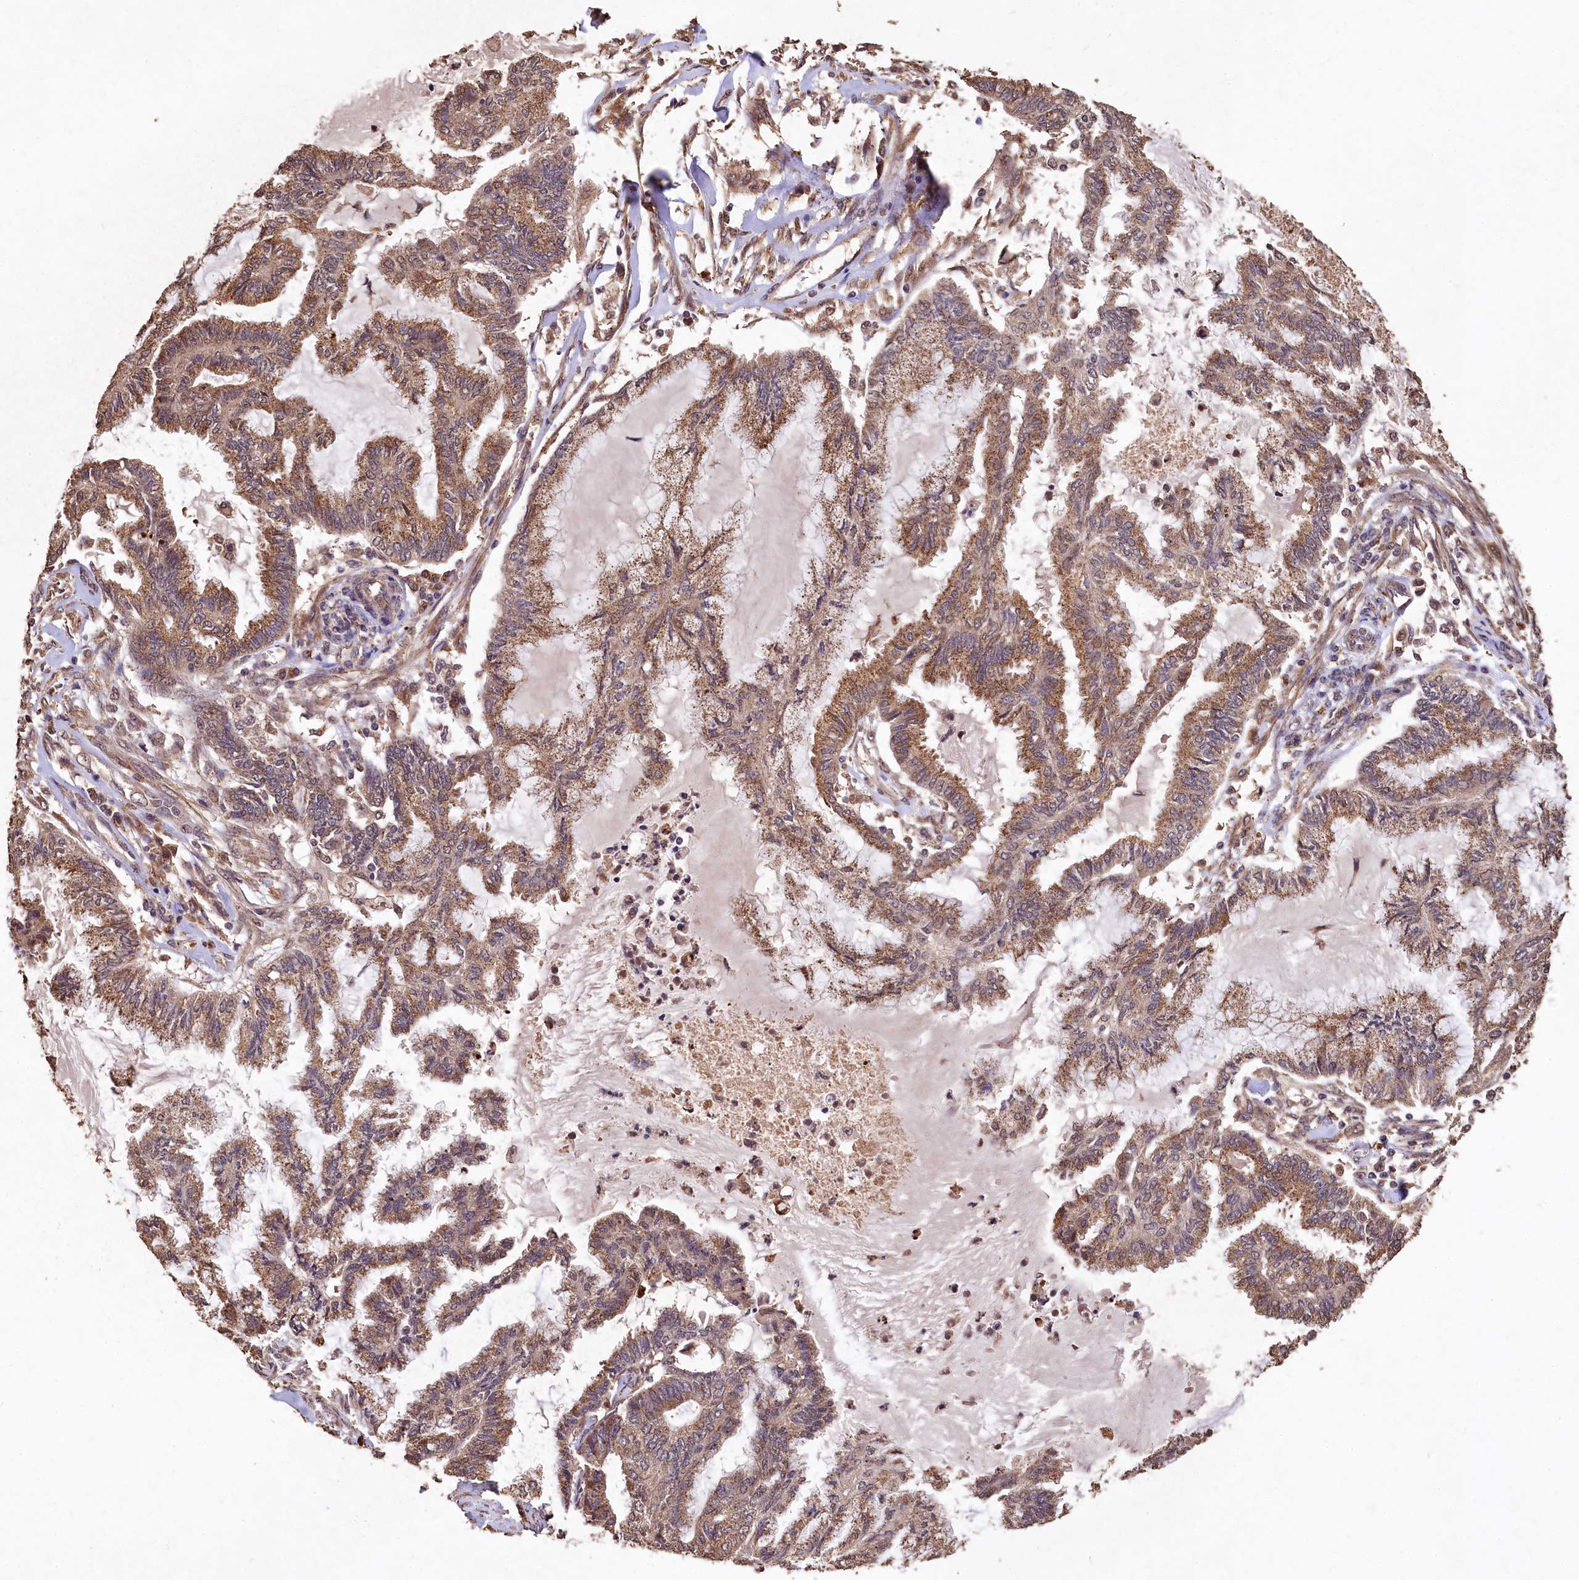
{"staining": {"intensity": "moderate", "quantity": ">75%", "location": "cytoplasmic/membranous"}, "tissue": "endometrial cancer", "cell_type": "Tumor cells", "image_type": "cancer", "snomed": [{"axis": "morphology", "description": "Adenocarcinoma, NOS"}, {"axis": "topography", "description": "Endometrium"}], "caption": "Protein analysis of endometrial cancer (adenocarcinoma) tissue displays moderate cytoplasmic/membranous positivity in about >75% of tumor cells. Using DAB (brown) and hematoxylin (blue) stains, captured at high magnification using brightfield microscopy.", "gene": "LSM4", "patient": {"sex": "female", "age": 86}}